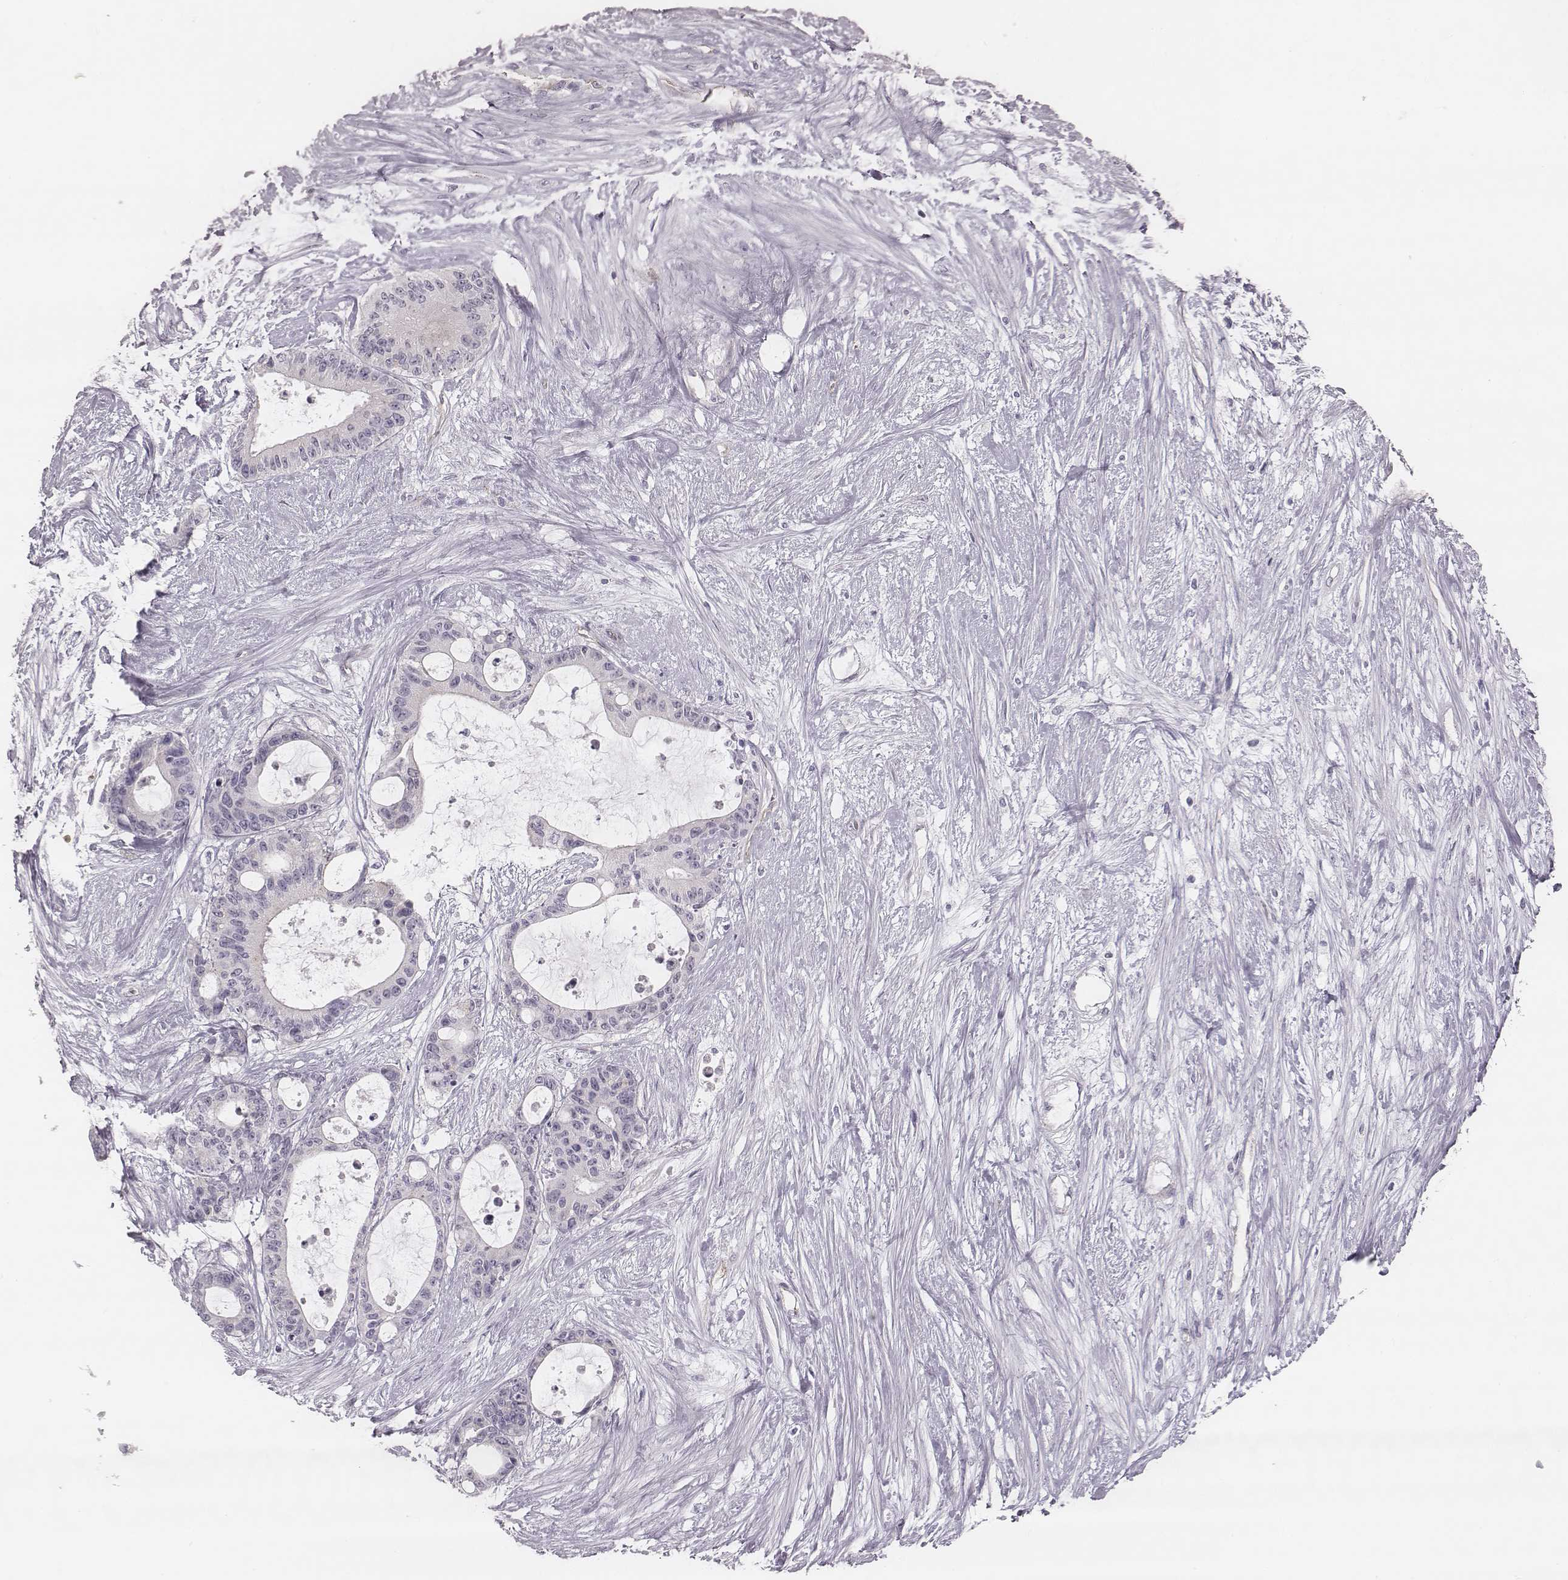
{"staining": {"intensity": "negative", "quantity": "none", "location": "none"}, "tissue": "liver cancer", "cell_type": "Tumor cells", "image_type": "cancer", "snomed": [{"axis": "morphology", "description": "Normal tissue, NOS"}, {"axis": "morphology", "description": "Cholangiocarcinoma"}, {"axis": "topography", "description": "Liver"}, {"axis": "topography", "description": "Peripheral nerve tissue"}], "caption": "The immunohistochemistry (IHC) image has no significant positivity in tumor cells of liver cancer tissue.", "gene": "KCNJ12", "patient": {"sex": "female", "age": 73}}